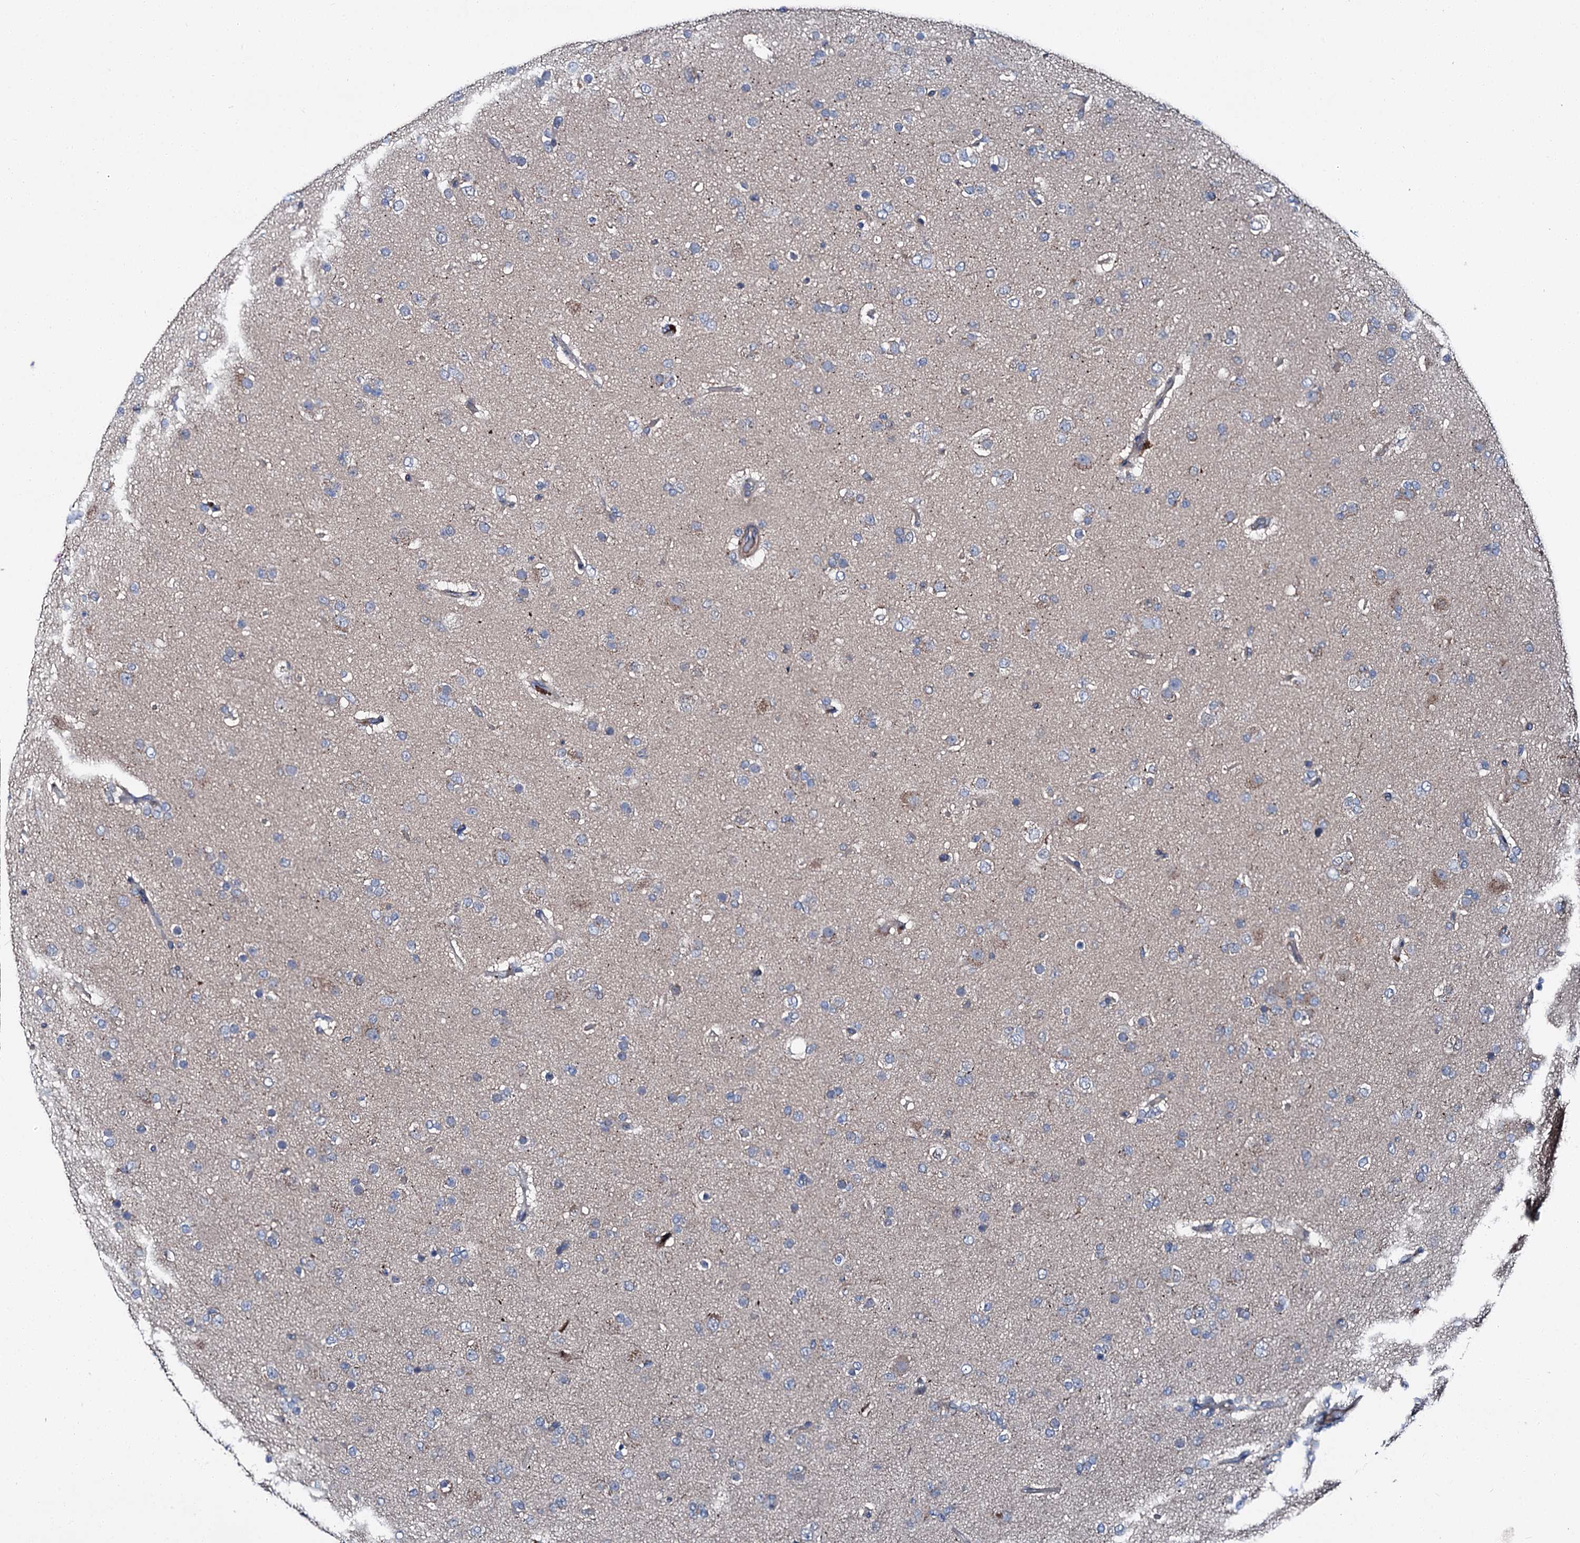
{"staining": {"intensity": "negative", "quantity": "none", "location": "none"}, "tissue": "glioma", "cell_type": "Tumor cells", "image_type": "cancer", "snomed": [{"axis": "morphology", "description": "Glioma, malignant, Low grade"}, {"axis": "topography", "description": "Brain"}], "caption": "IHC histopathology image of neoplastic tissue: human glioma stained with DAB demonstrates no significant protein staining in tumor cells.", "gene": "SLC22A25", "patient": {"sex": "male", "age": 65}}